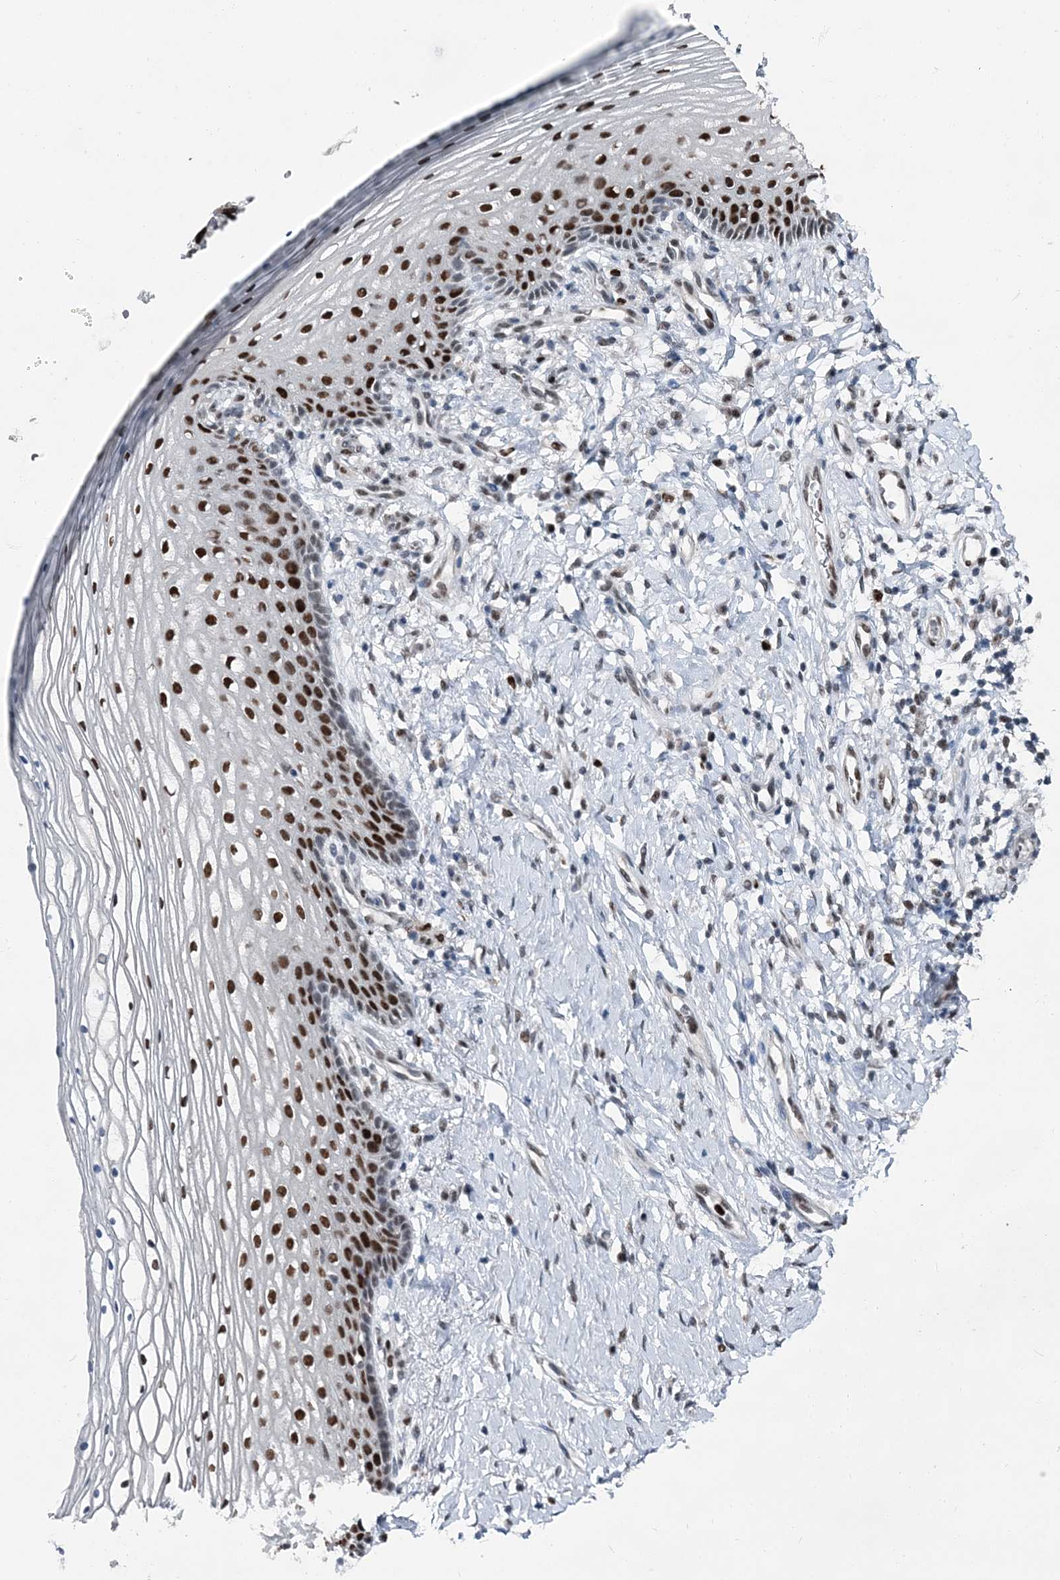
{"staining": {"intensity": "strong", "quantity": ">75%", "location": "nuclear"}, "tissue": "vagina", "cell_type": "Squamous epithelial cells", "image_type": "normal", "snomed": [{"axis": "morphology", "description": "Normal tissue, NOS"}, {"axis": "topography", "description": "Vagina"}], "caption": "Immunohistochemistry (IHC) image of normal vagina: vagina stained using immunohistochemistry (IHC) shows high levels of strong protein expression localized specifically in the nuclear of squamous epithelial cells, appearing as a nuclear brown color.", "gene": "HAT1", "patient": {"sex": "female", "age": 60}}